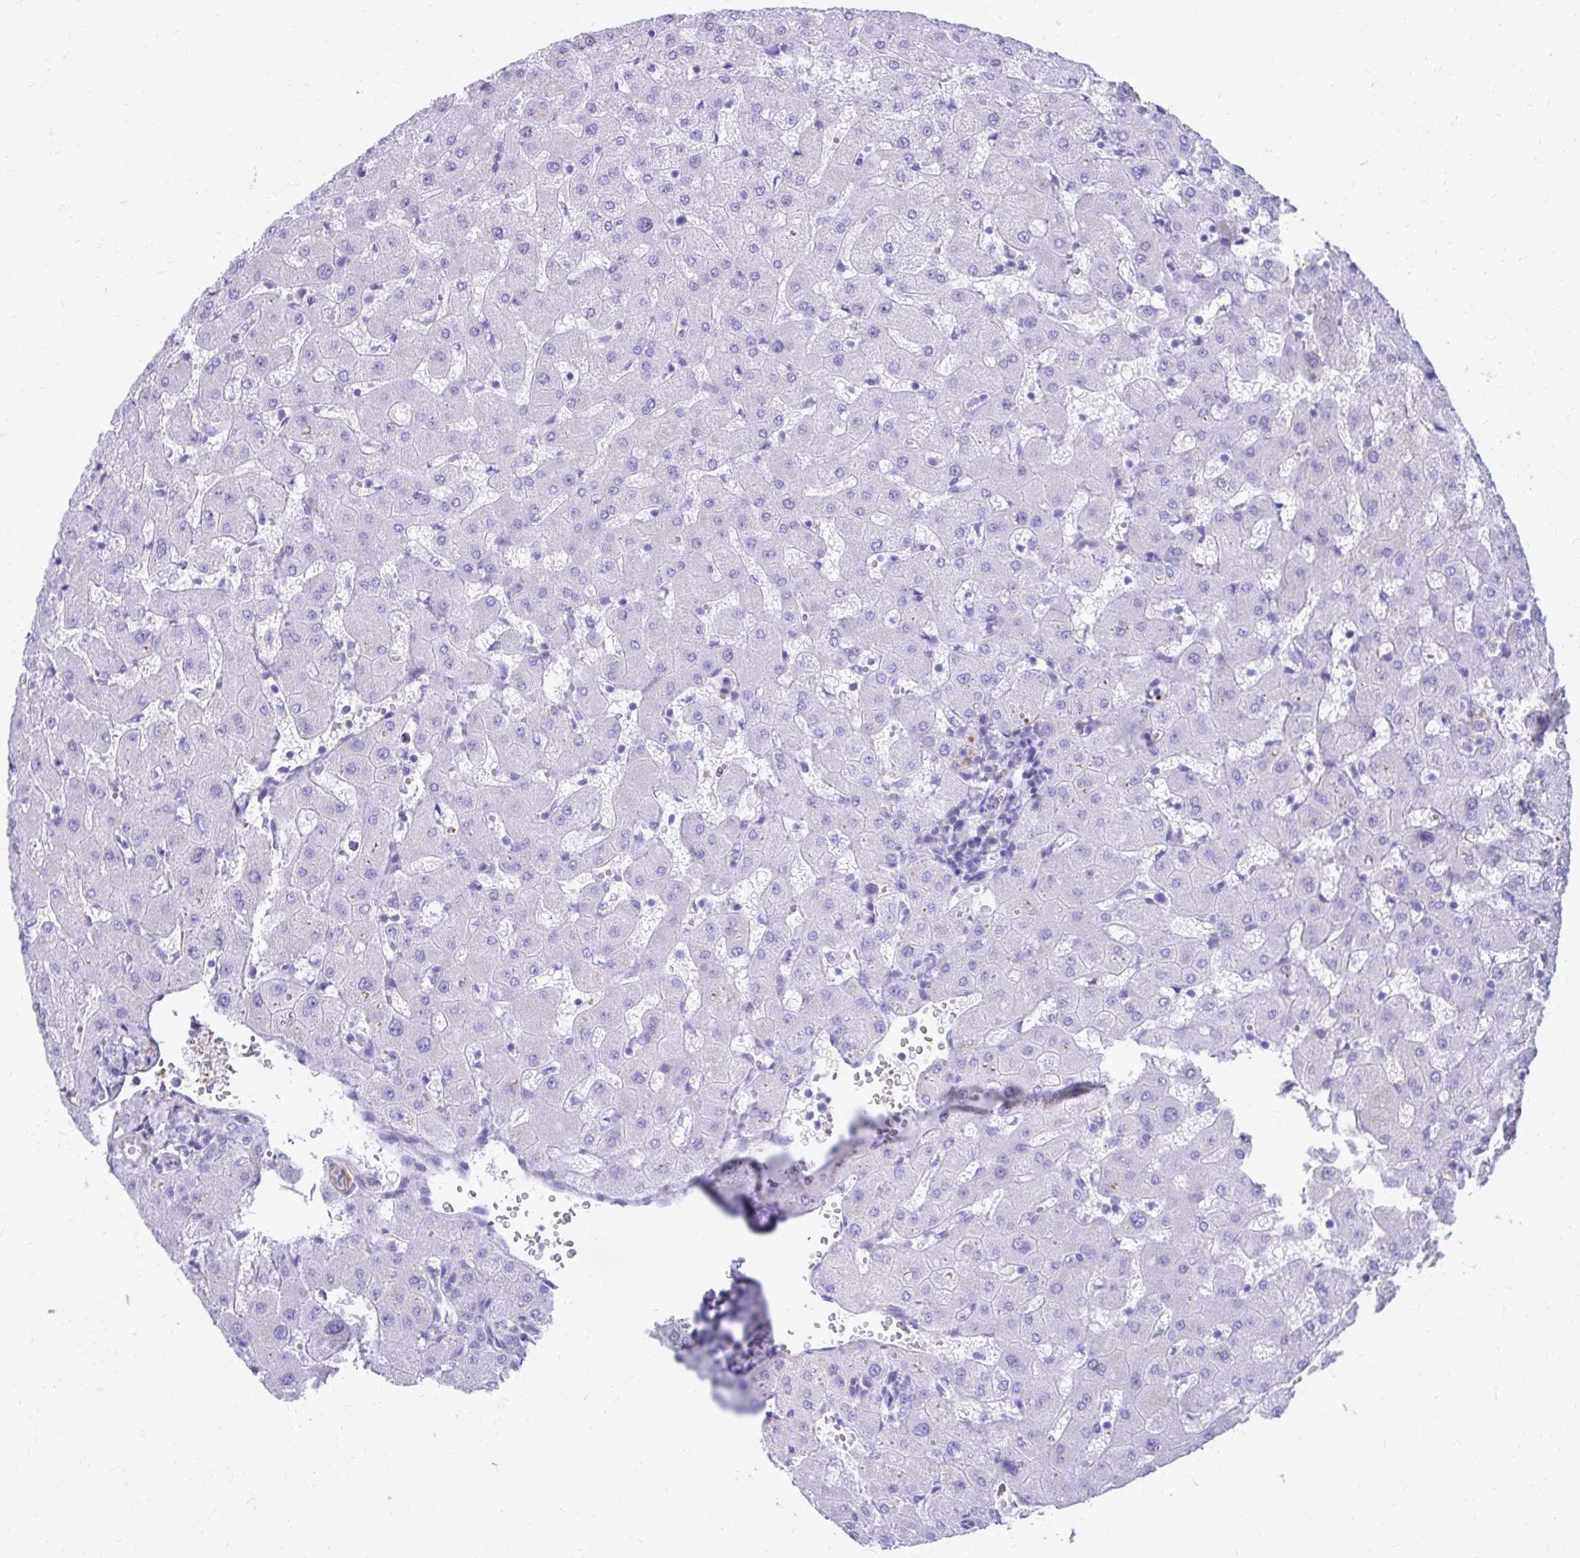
{"staining": {"intensity": "negative", "quantity": "none", "location": "none"}, "tissue": "liver", "cell_type": "Cholangiocytes", "image_type": "normal", "snomed": [{"axis": "morphology", "description": "Normal tissue, NOS"}, {"axis": "topography", "description": "Liver"}], "caption": "Image shows no protein staining in cholangiocytes of normal liver.", "gene": "SATL1", "patient": {"sex": "female", "age": 63}}